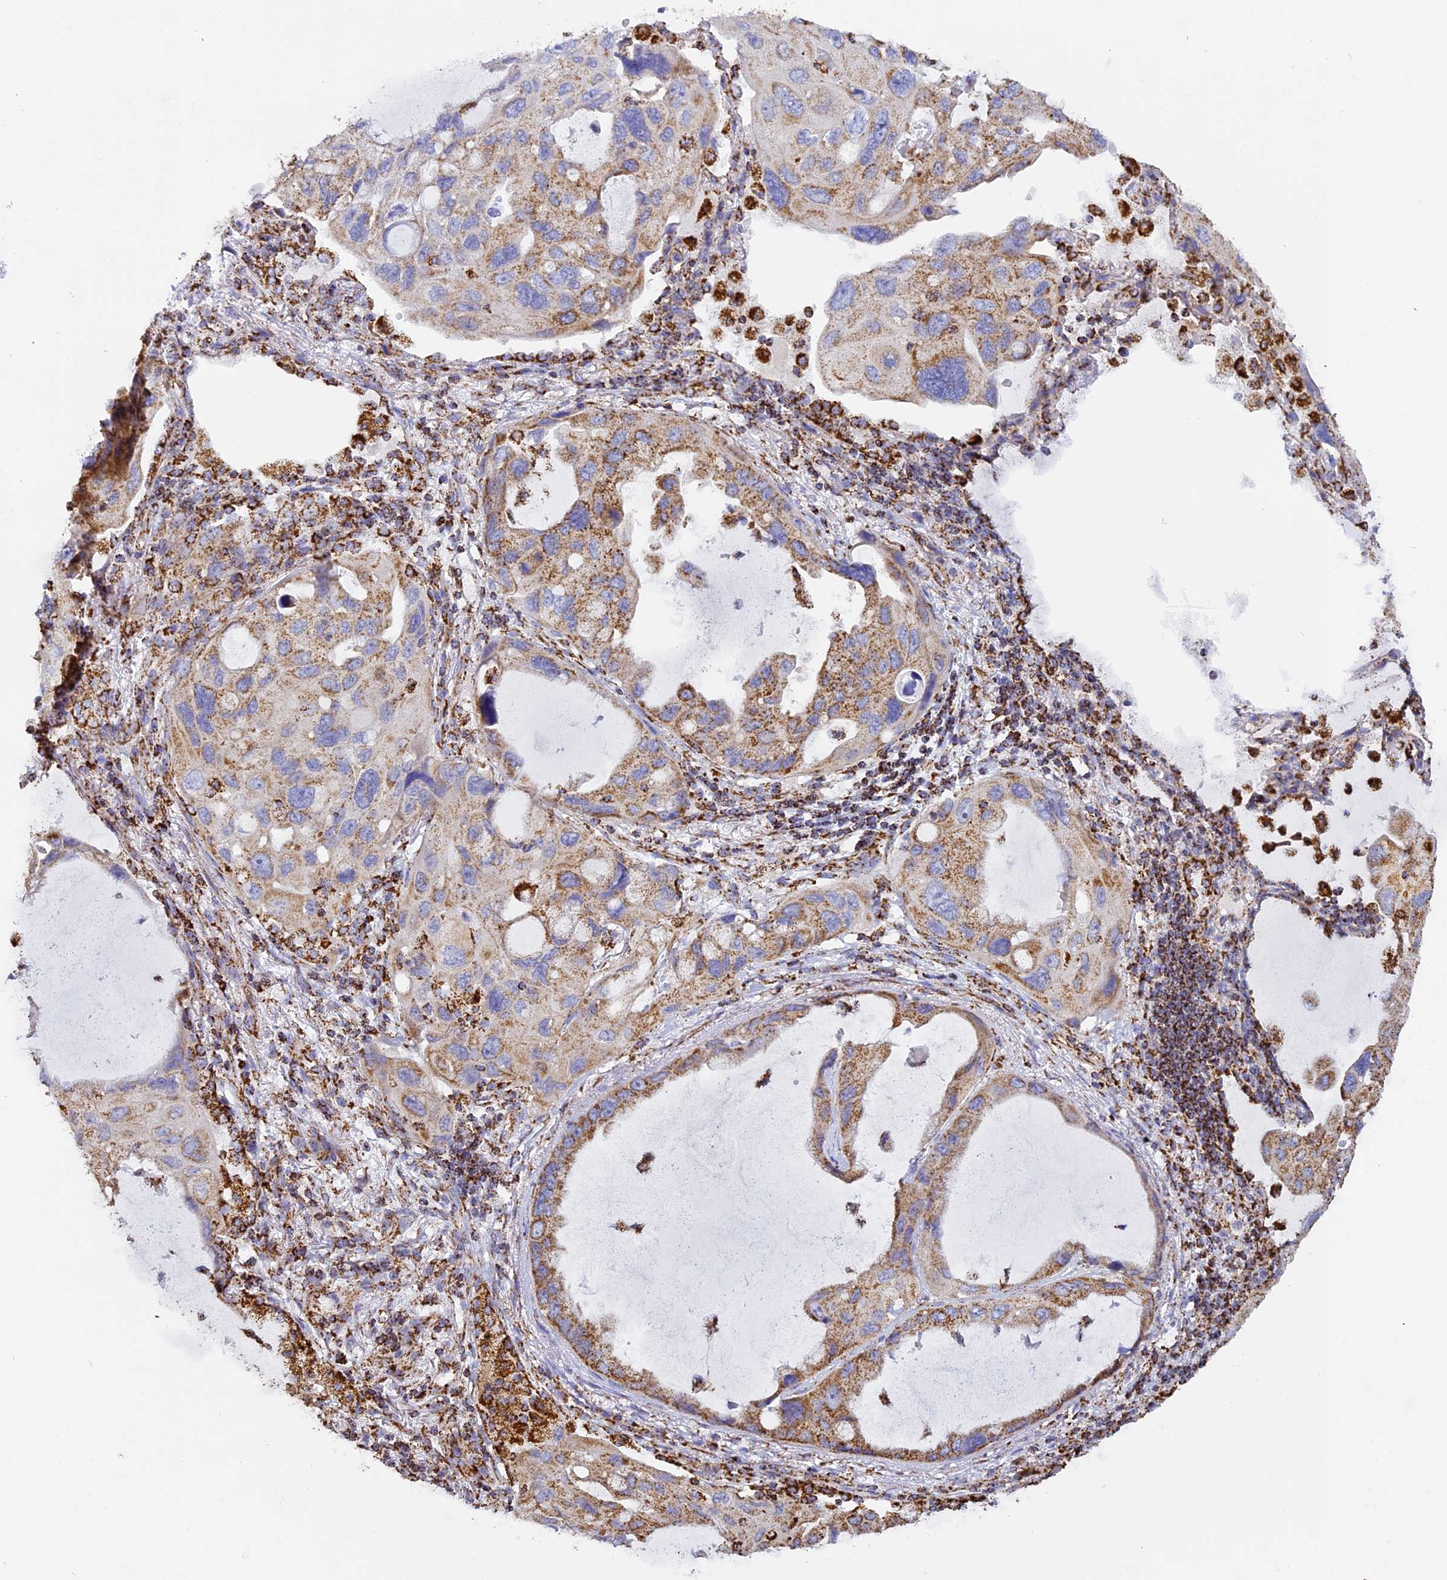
{"staining": {"intensity": "moderate", "quantity": "25%-75%", "location": "cytoplasmic/membranous"}, "tissue": "lung cancer", "cell_type": "Tumor cells", "image_type": "cancer", "snomed": [{"axis": "morphology", "description": "Squamous cell carcinoma, NOS"}, {"axis": "topography", "description": "Lung"}], "caption": "Protein staining displays moderate cytoplasmic/membranous expression in about 25%-75% of tumor cells in lung cancer.", "gene": "STK17A", "patient": {"sex": "female", "age": 73}}